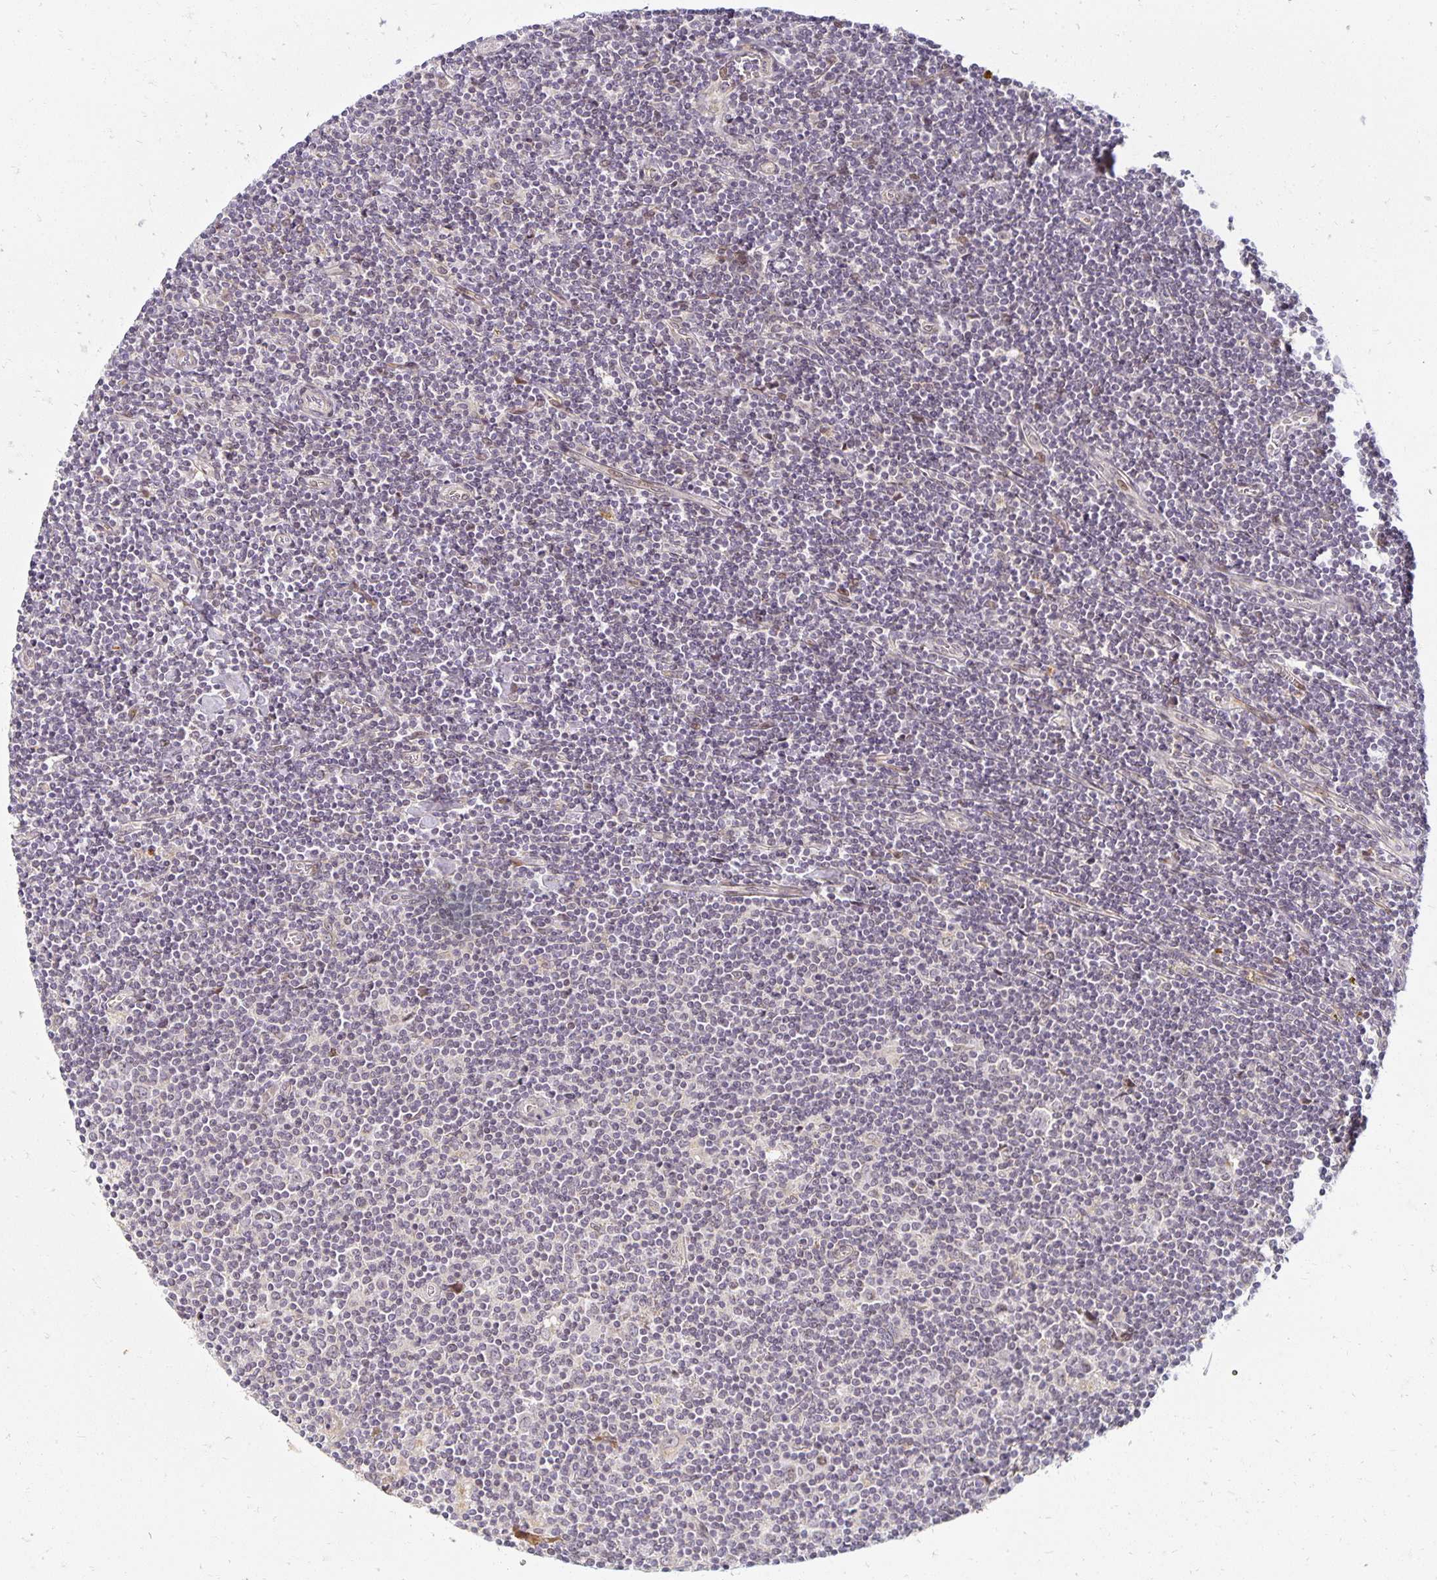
{"staining": {"intensity": "negative", "quantity": "none", "location": "none"}, "tissue": "lymphoma", "cell_type": "Tumor cells", "image_type": "cancer", "snomed": [{"axis": "morphology", "description": "Hodgkin's disease, NOS"}, {"axis": "topography", "description": "Lymph node"}], "caption": "Tumor cells are negative for protein expression in human lymphoma.", "gene": "EHF", "patient": {"sex": "male", "age": 40}}